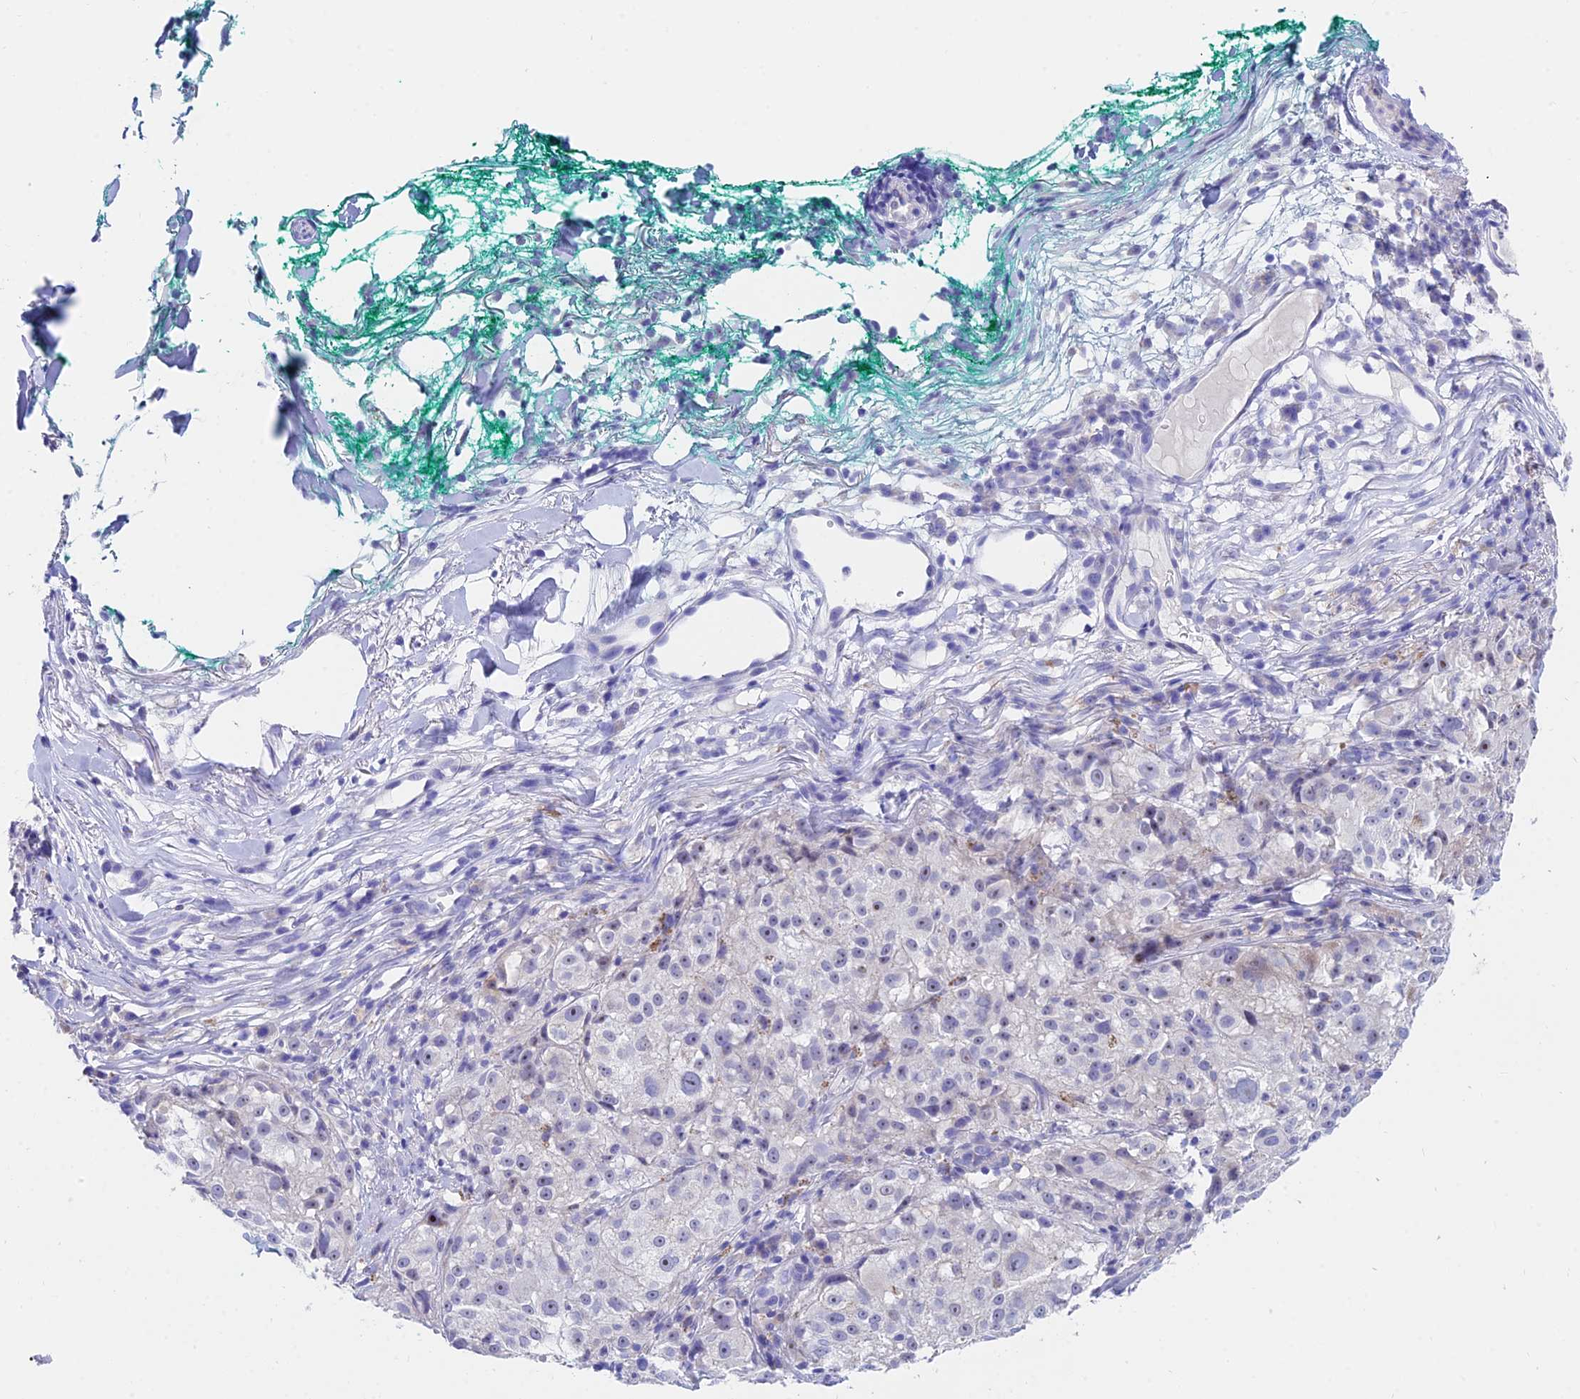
{"staining": {"intensity": "negative", "quantity": "none", "location": "none"}, "tissue": "melanoma", "cell_type": "Tumor cells", "image_type": "cancer", "snomed": [{"axis": "morphology", "description": "Necrosis, NOS"}, {"axis": "morphology", "description": "Malignant melanoma, NOS"}, {"axis": "topography", "description": "Skin"}], "caption": "IHC micrograph of human melanoma stained for a protein (brown), which demonstrates no staining in tumor cells.", "gene": "CEP41", "patient": {"sex": "female", "age": 87}}